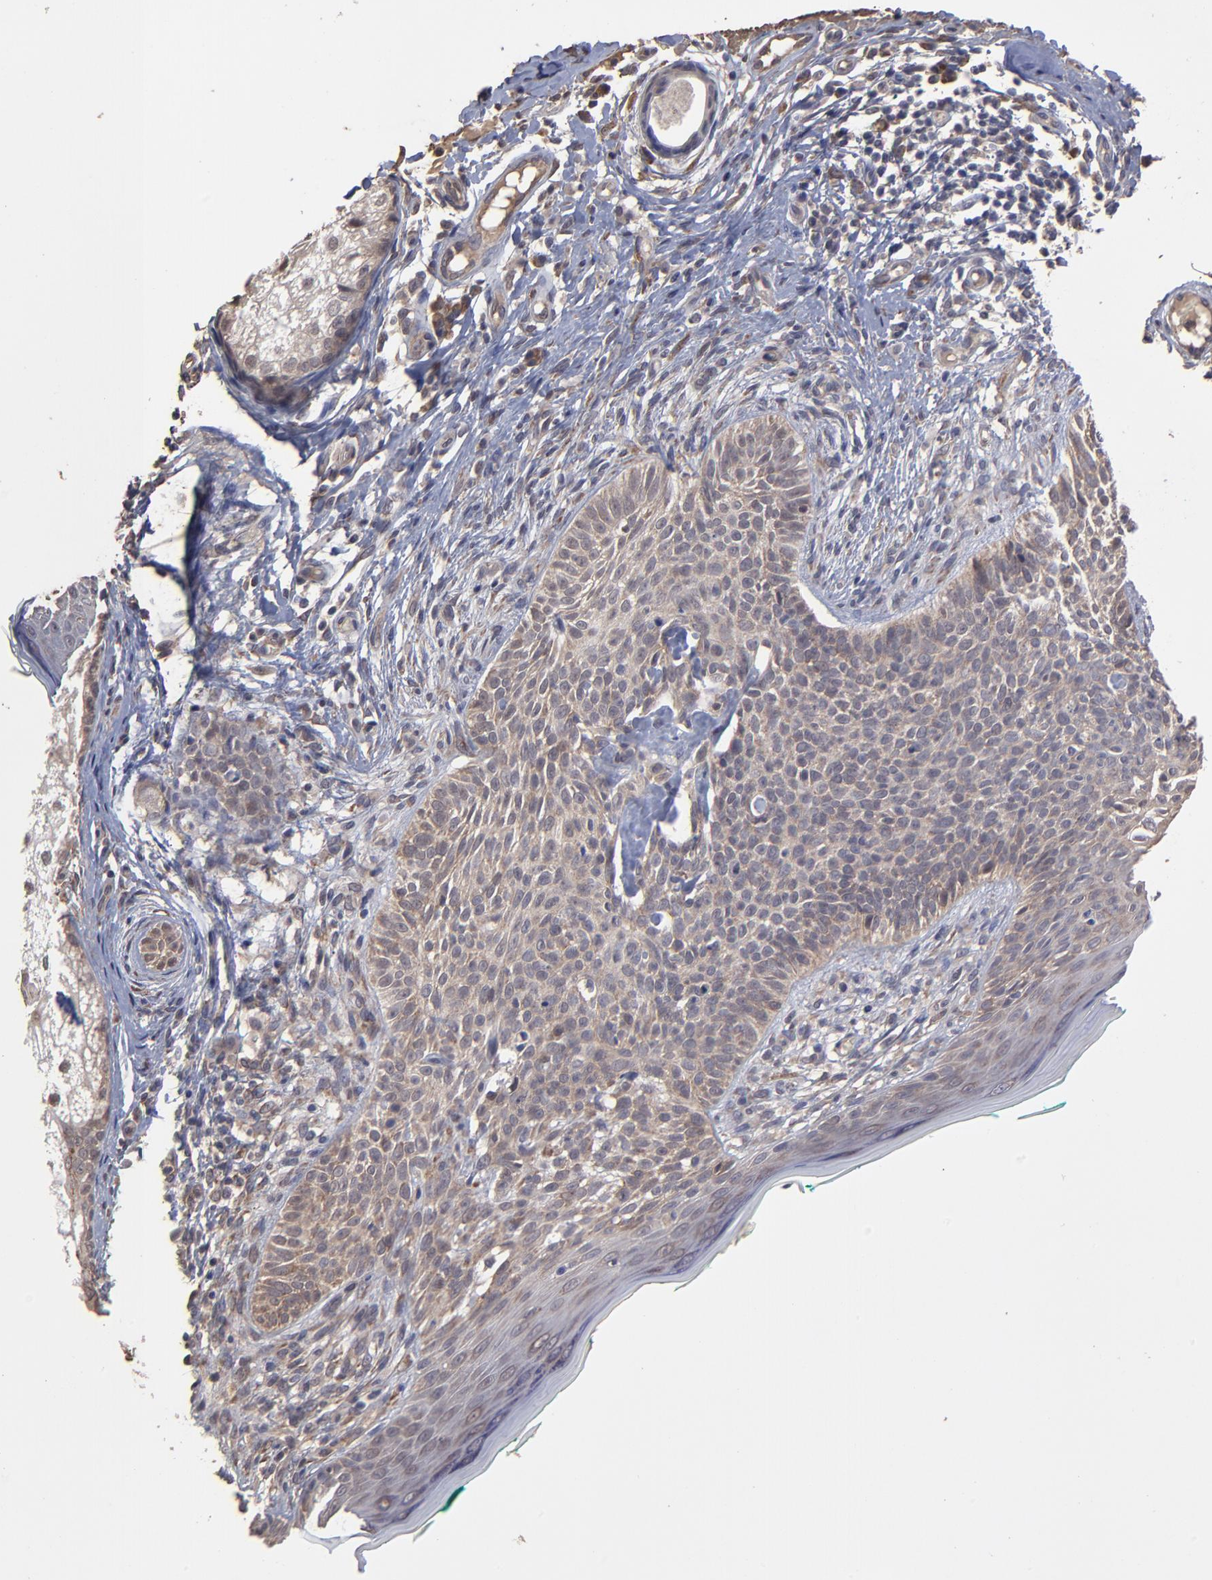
{"staining": {"intensity": "weak", "quantity": ">75%", "location": "cytoplasmic/membranous"}, "tissue": "skin cancer", "cell_type": "Tumor cells", "image_type": "cancer", "snomed": [{"axis": "morphology", "description": "Normal tissue, NOS"}, {"axis": "morphology", "description": "Basal cell carcinoma"}, {"axis": "topography", "description": "Skin"}], "caption": "DAB immunohistochemical staining of skin cancer demonstrates weak cytoplasmic/membranous protein staining in about >75% of tumor cells. Nuclei are stained in blue.", "gene": "CHL1", "patient": {"sex": "male", "age": 76}}